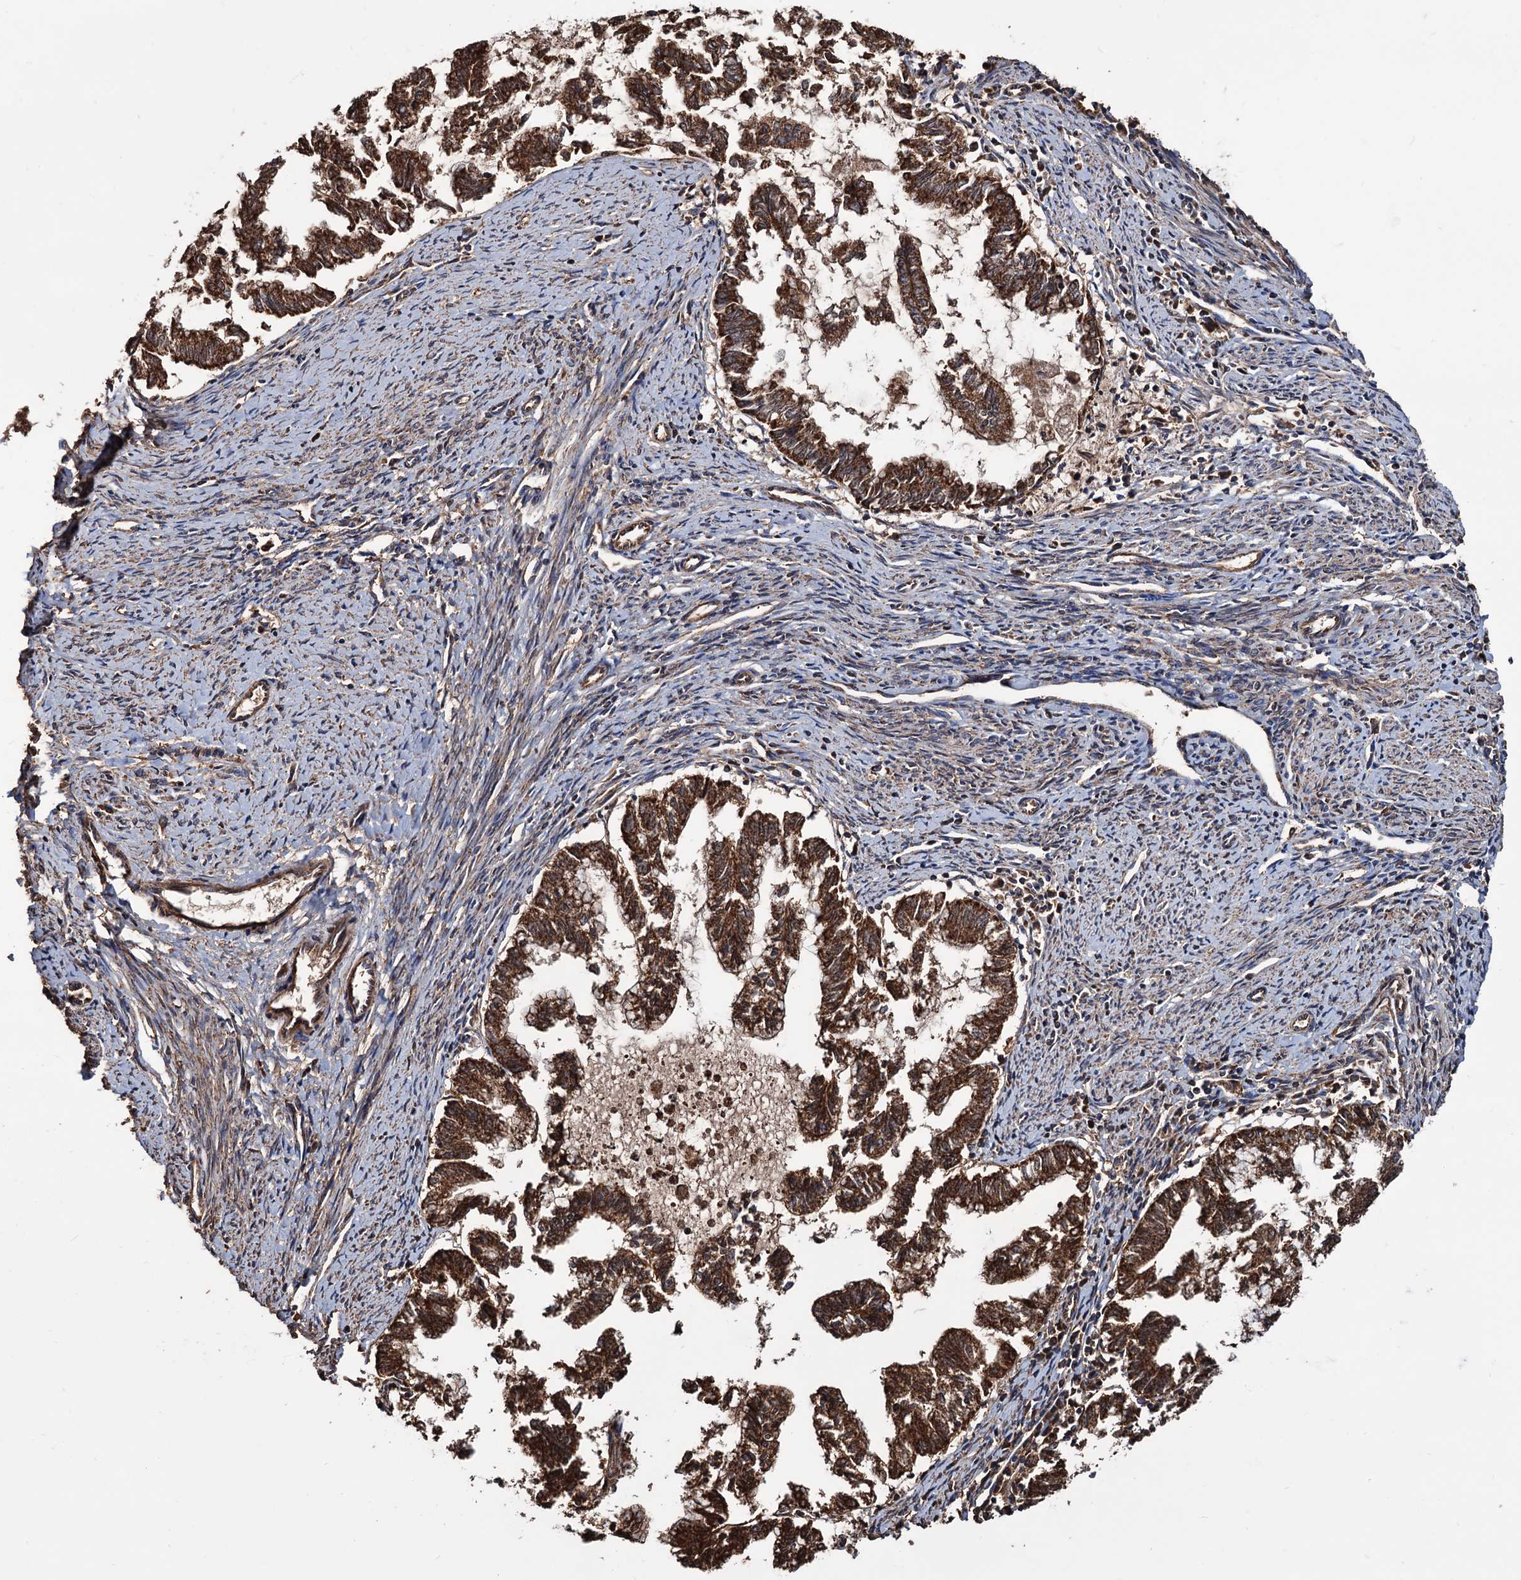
{"staining": {"intensity": "strong", "quantity": ">75%", "location": "cytoplasmic/membranous"}, "tissue": "endometrial cancer", "cell_type": "Tumor cells", "image_type": "cancer", "snomed": [{"axis": "morphology", "description": "Adenocarcinoma, NOS"}, {"axis": "topography", "description": "Endometrium"}], "caption": "Protein staining reveals strong cytoplasmic/membranous expression in approximately >75% of tumor cells in endometrial cancer. (DAB (3,3'-diaminobenzidine) IHC, brown staining for protein, blue staining for nuclei).", "gene": "MRPL42", "patient": {"sex": "female", "age": 79}}